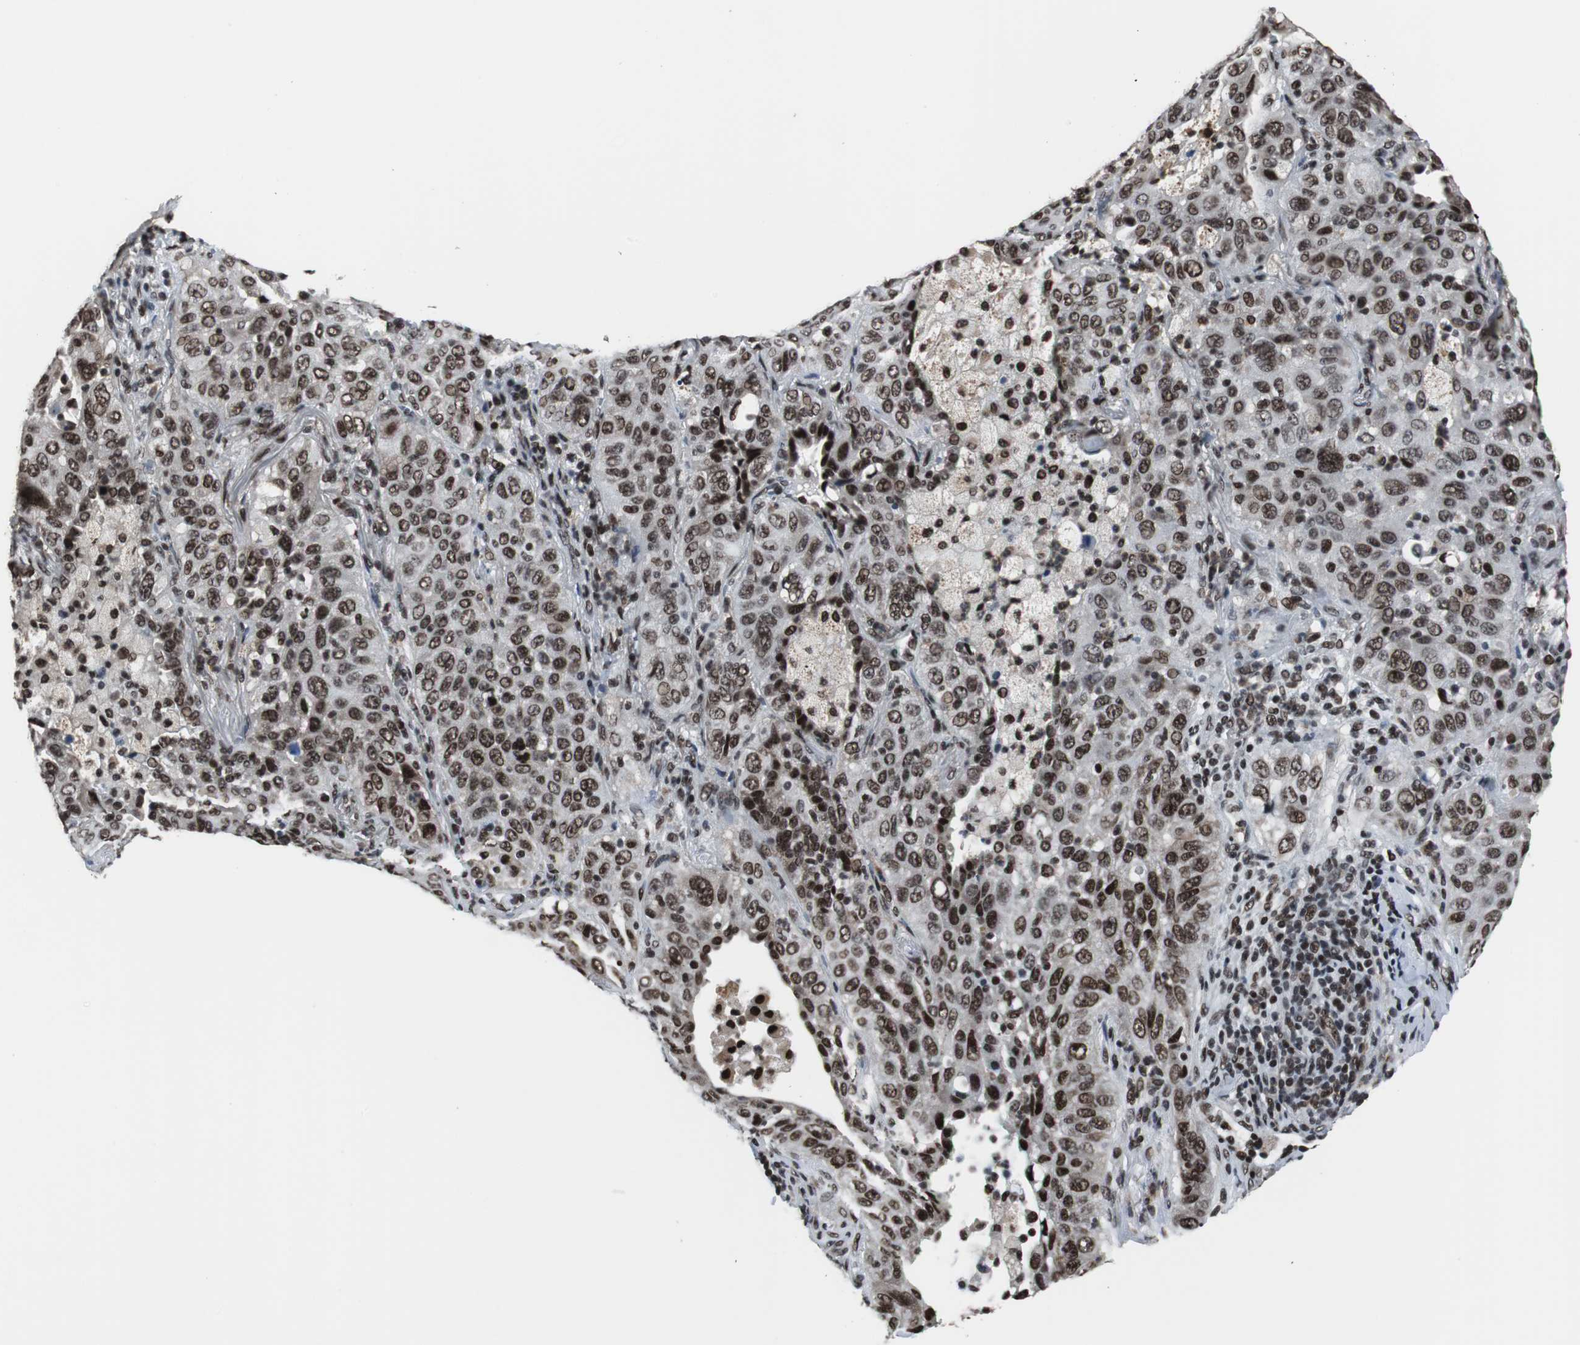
{"staining": {"intensity": "strong", "quantity": ">75%", "location": "nuclear"}, "tissue": "lung cancer", "cell_type": "Tumor cells", "image_type": "cancer", "snomed": [{"axis": "morphology", "description": "Squamous cell carcinoma, NOS"}, {"axis": "topography", "description": "Lung"}], "caption": "Immunohistochemistry photomicrograph of neoplastic tissue: lung squamous cell carcinoma stained using immunohistochemistry demonstrates high levels of strong protein expression localized specifically in the nuclear of tumor cells, appearing as a nuclear brown color.", "gene": "CDK9", "patient": {"sex": "female", "age": 67}}